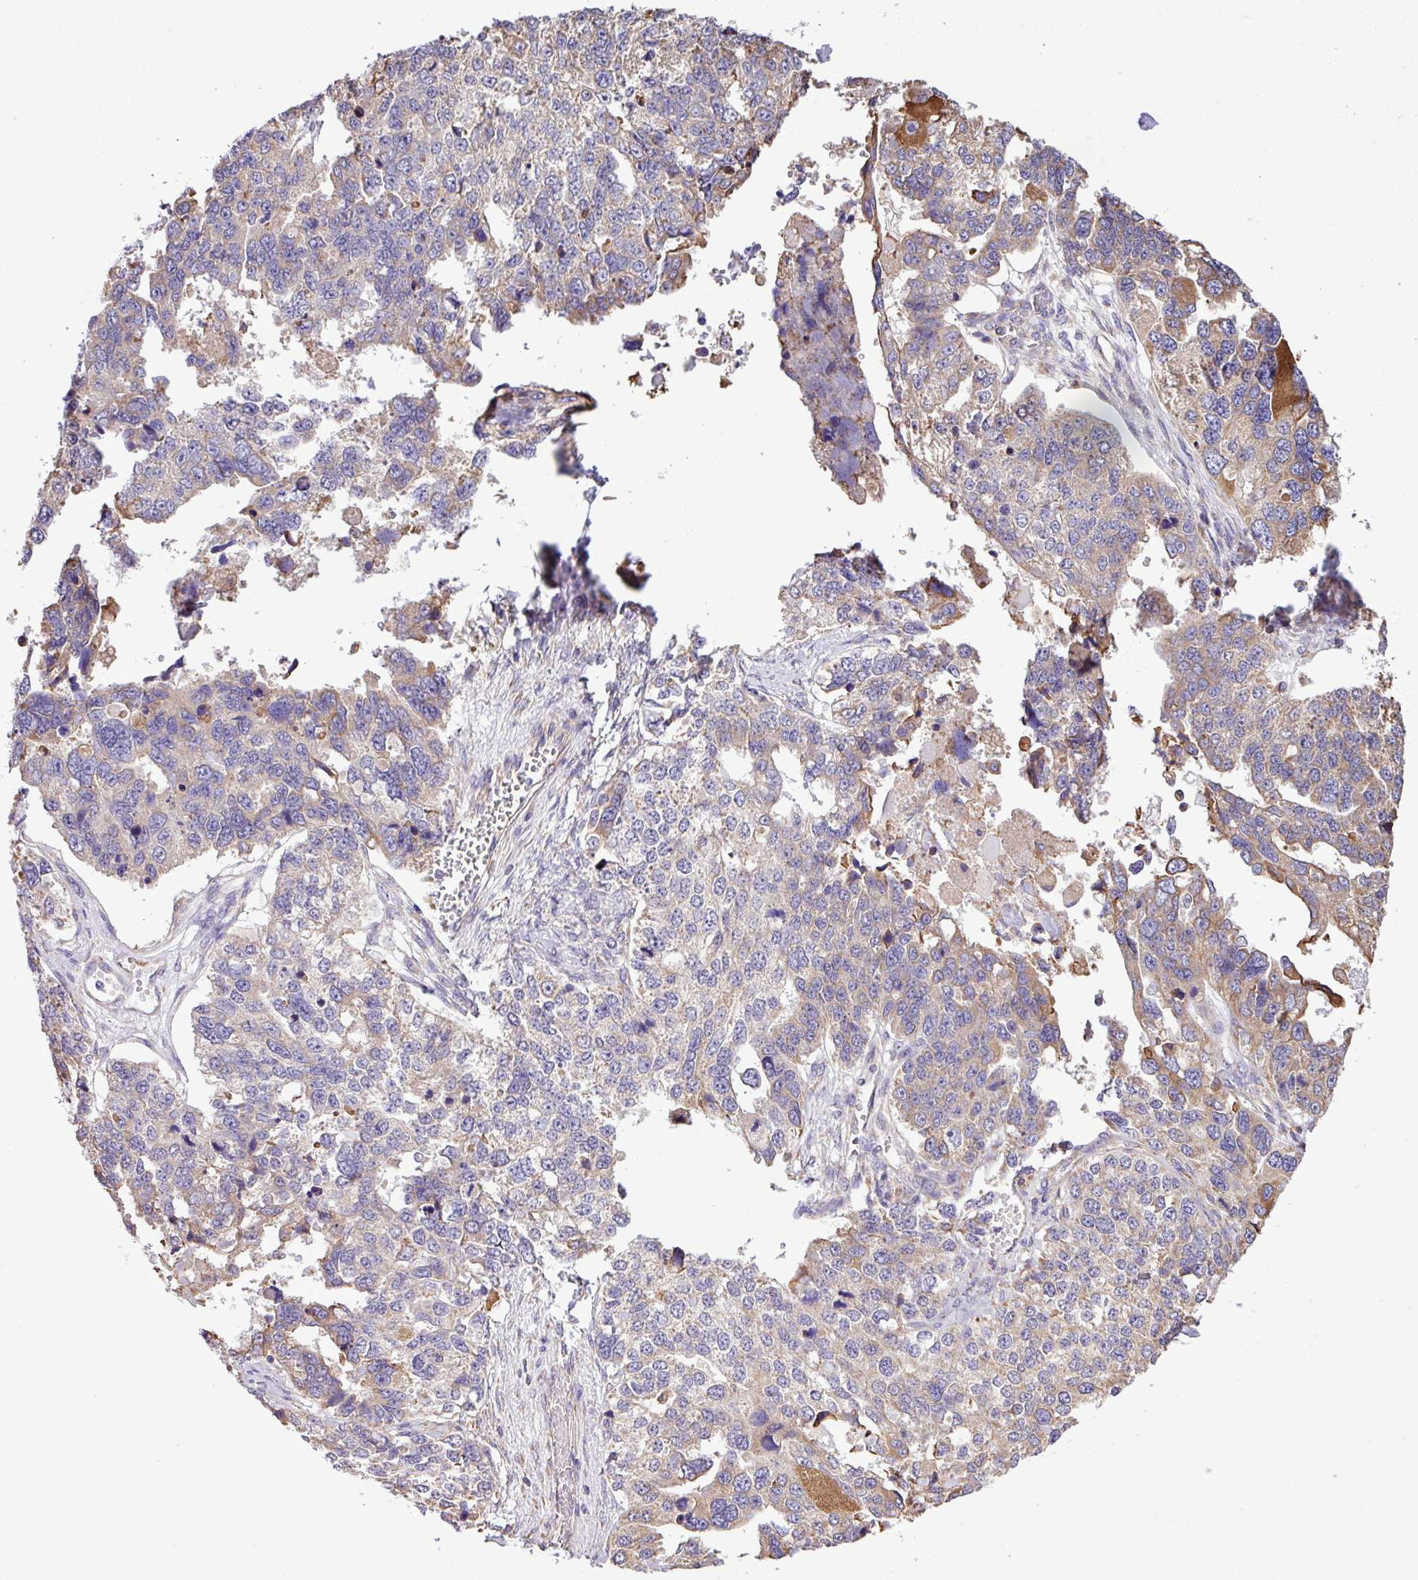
{"staining": {"intensity": "weak", "quantity": "<25%", "location": "cytoplasmic/membranous"}, "tissue": "ovarian cancer", "cell_type": "Tumor cells", "image_type": "cancer", "snomed": [{"axis": "morphology", "description": "Cystadenocarcinoma, serous, NOS"}, {"axis": "topography", "description": "Ovary"}], "caption": "IHC of ovarian cancer (serous cystadenocarcinoma) demonstrates no staining in tumor cells.", "gene": "ZSCAN5A", "patient": {"sex": "female", "age": 76}}